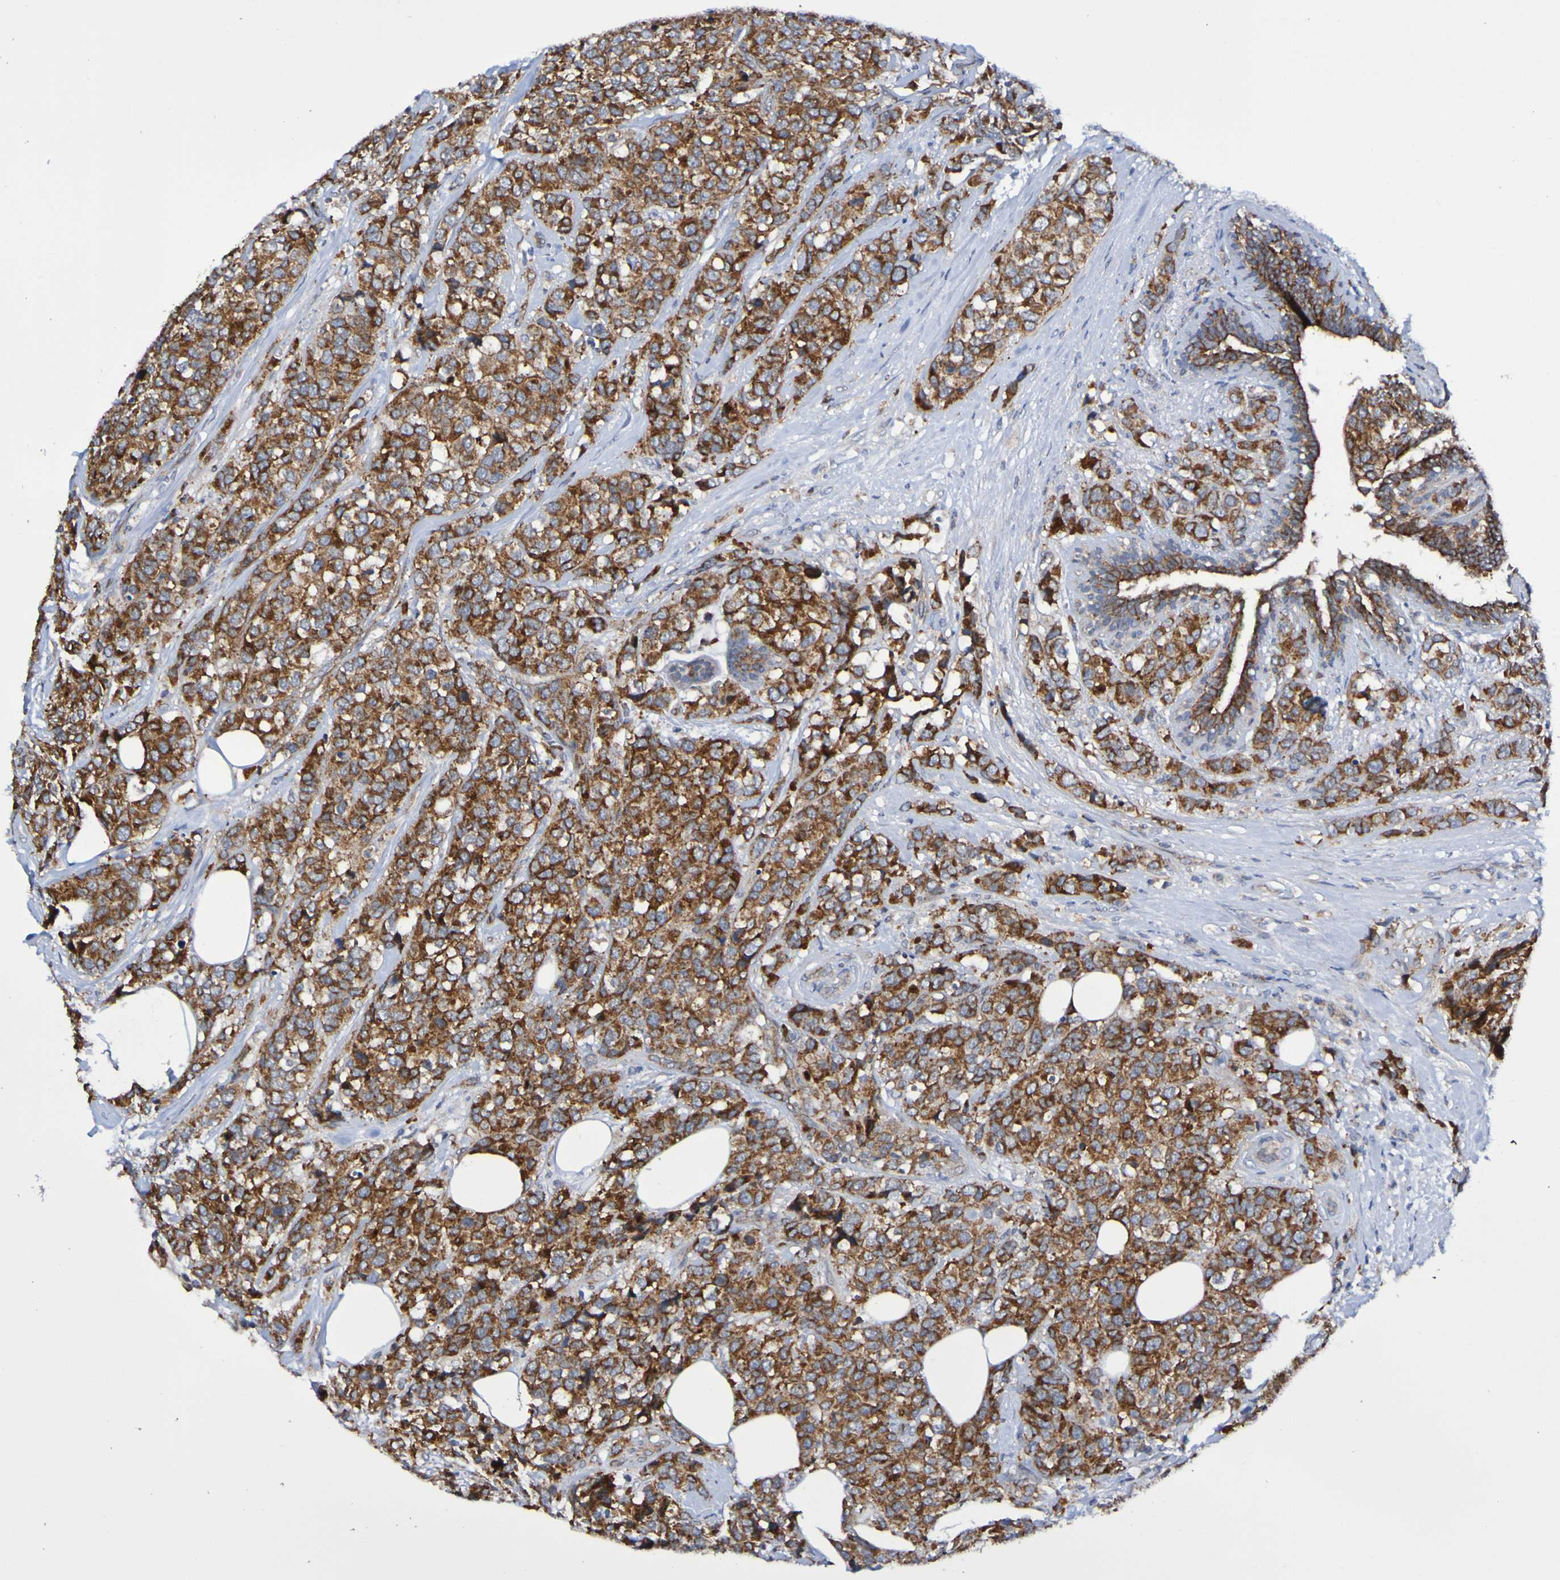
{"staining": {"intensity": "strong", "quantity": ">75%", "location": "cytoplasmic/membranous"}, "tissue": "breast cancer", "cell_type": "Tumor cells", "image_type": "cancer", "snomed": [{"axis": "morphology", "description": "Lobular carcinoma"}, {"axis": "topography", "description": "Breast"}], "caption": "Strong cytoplasmic/membranous staining is identified in approximately >75% of tumor cells in lobular carcinoma (breast). The staining was performed using DAB (3,3'-diaminobenzidine) to visualize the protein expression in brown, while the nuclei were stained in blue with hematoxylin (Magnification: 20x).", "gene": "GJB1", "patient": {"sex": "female", "age": 59}}